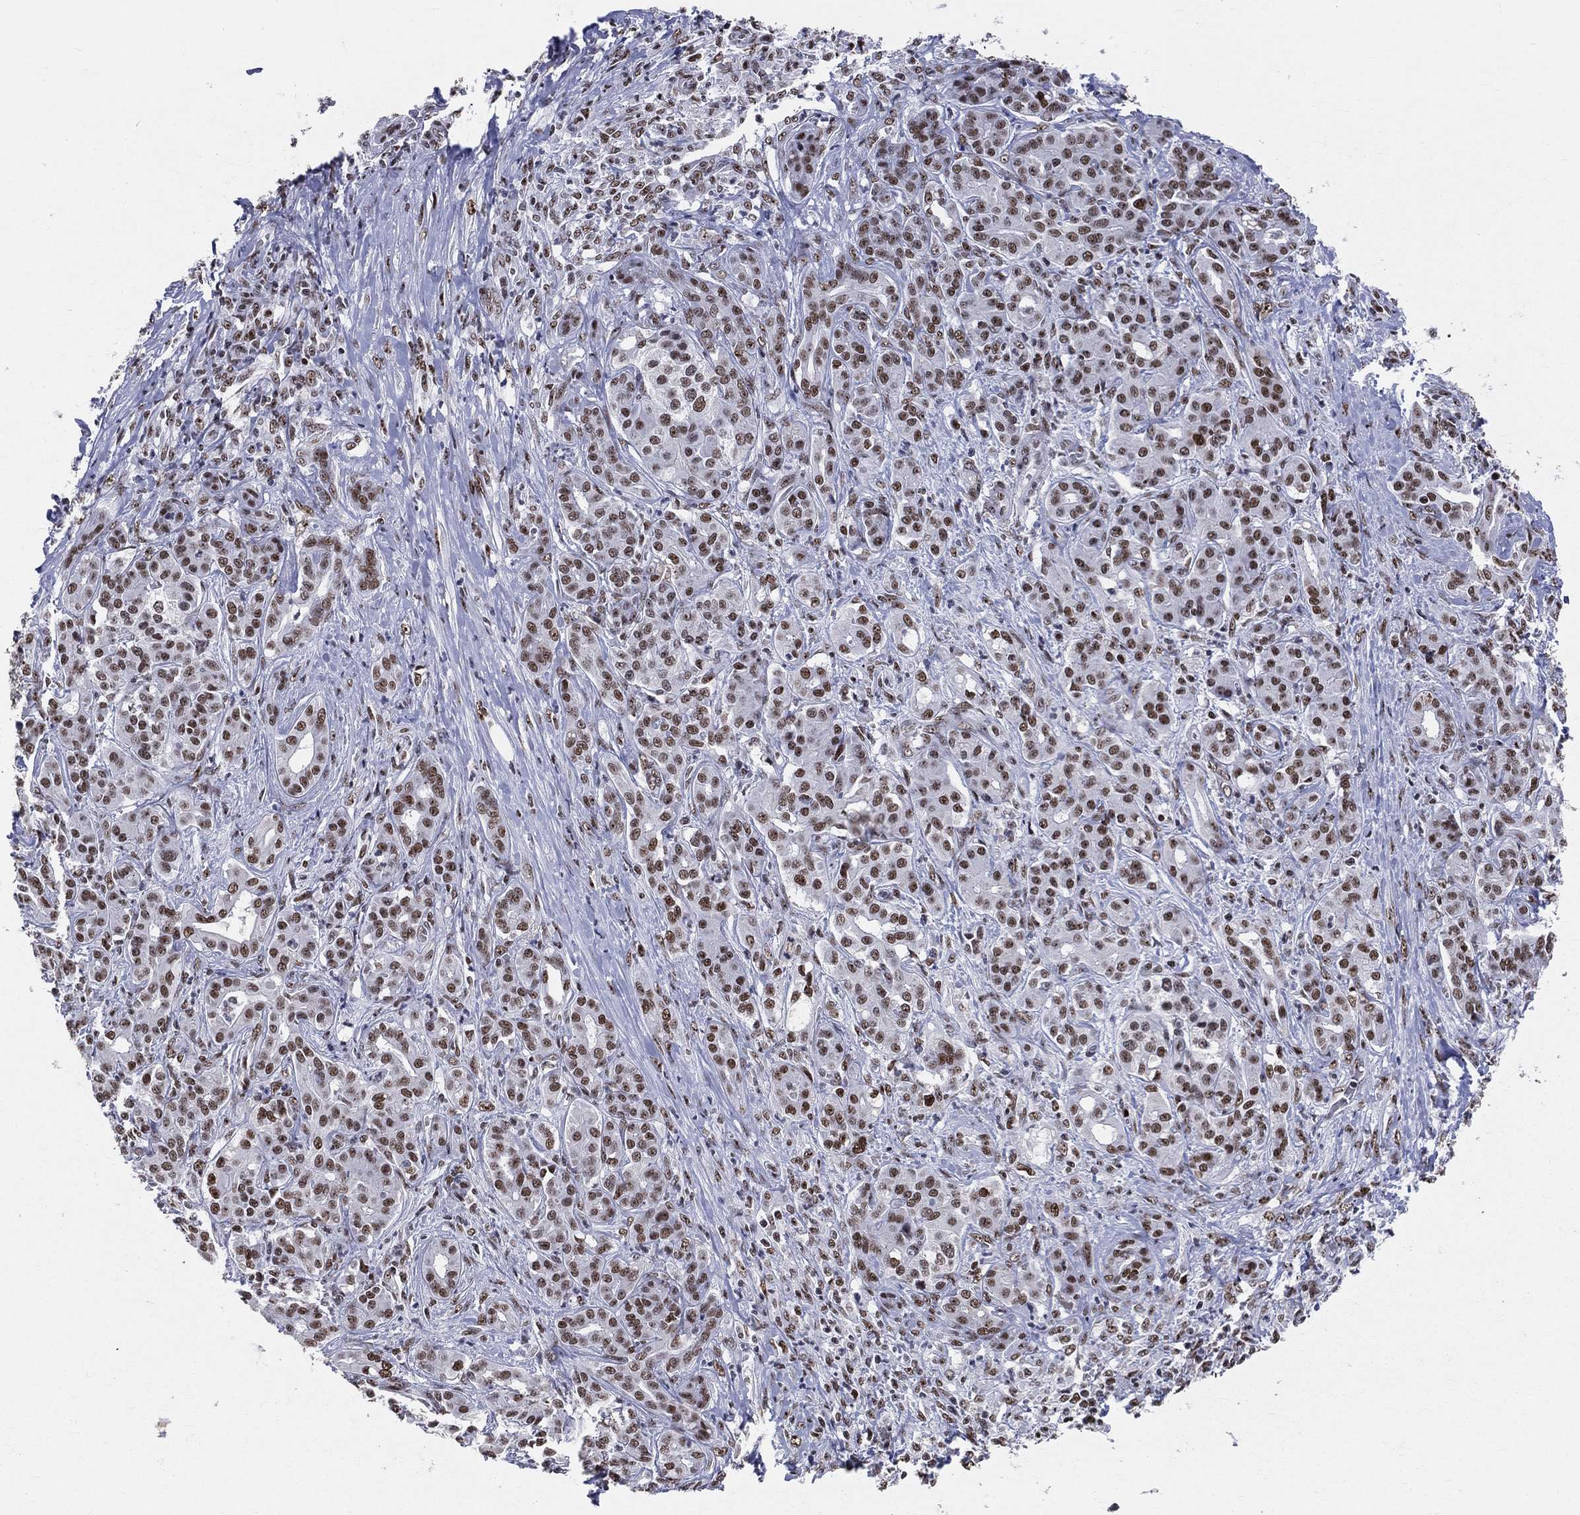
{"staining": {"intensity": "strong", "quantity": ">75%", "location": "nuclear"}, "tissue": "pancreatic cancer", "cell_type": "Tumor cells", "image_type": "cancer", "snomed": [{"axis": "morphology", "description": "Normal tissue, NOS"}, {"axis": "morphology", "description": "Inflammation, NOS"}, {"axis": "morphology", "description": "Adenocarcinoma, NOS"}, {"axis": "topography", "description": "Pancreas"}], "caption": "Strong nuclear protein positivity is seen in approximately >75% of tumor cells in pancreatic adenocarcinoma.", "gene": "CDK7", "patient": {"sex": "male", "age": 57}}